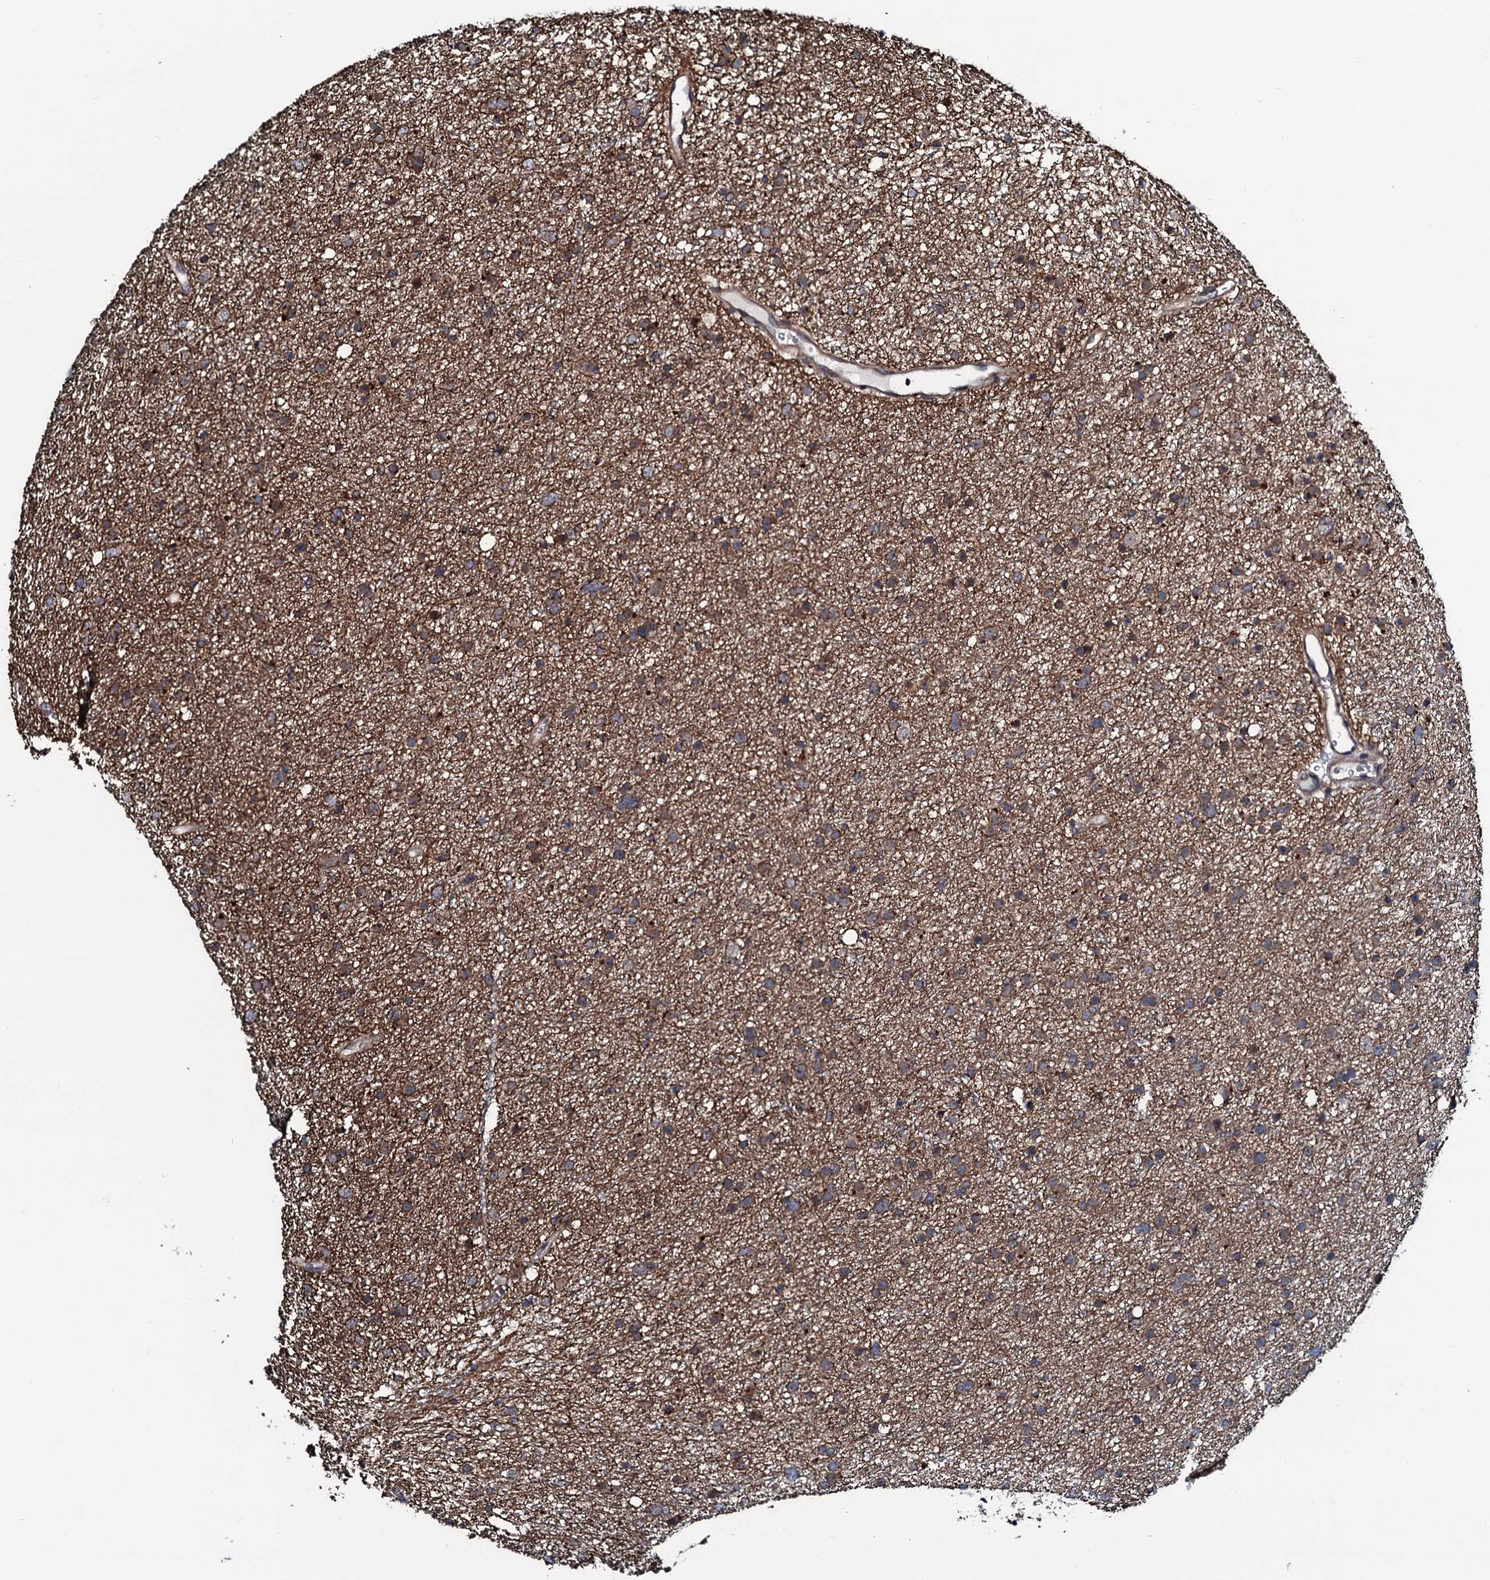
{"staining": {"intensity": "moderate", "quantity": ">75%", "location": "cytoplasmic/membranous"}, "tissue": "glioma", "cell_type": "Tumor cells", "image_type": "cancer", "snomed": [{"axis": "morphology", "description": "Glioma, malignant, Low grade"}, {"axis": "topography", "description": "Cerebral cortex"}], "caption": "Human malignant glioma (low-grade) stained for a protein (brown) displays moderate cytoplasmic/membranous positive positivity in approximately >75% of tumor cells.", "gene": "OGFOD2", "patient": {"sex": "female", "age": 39}}